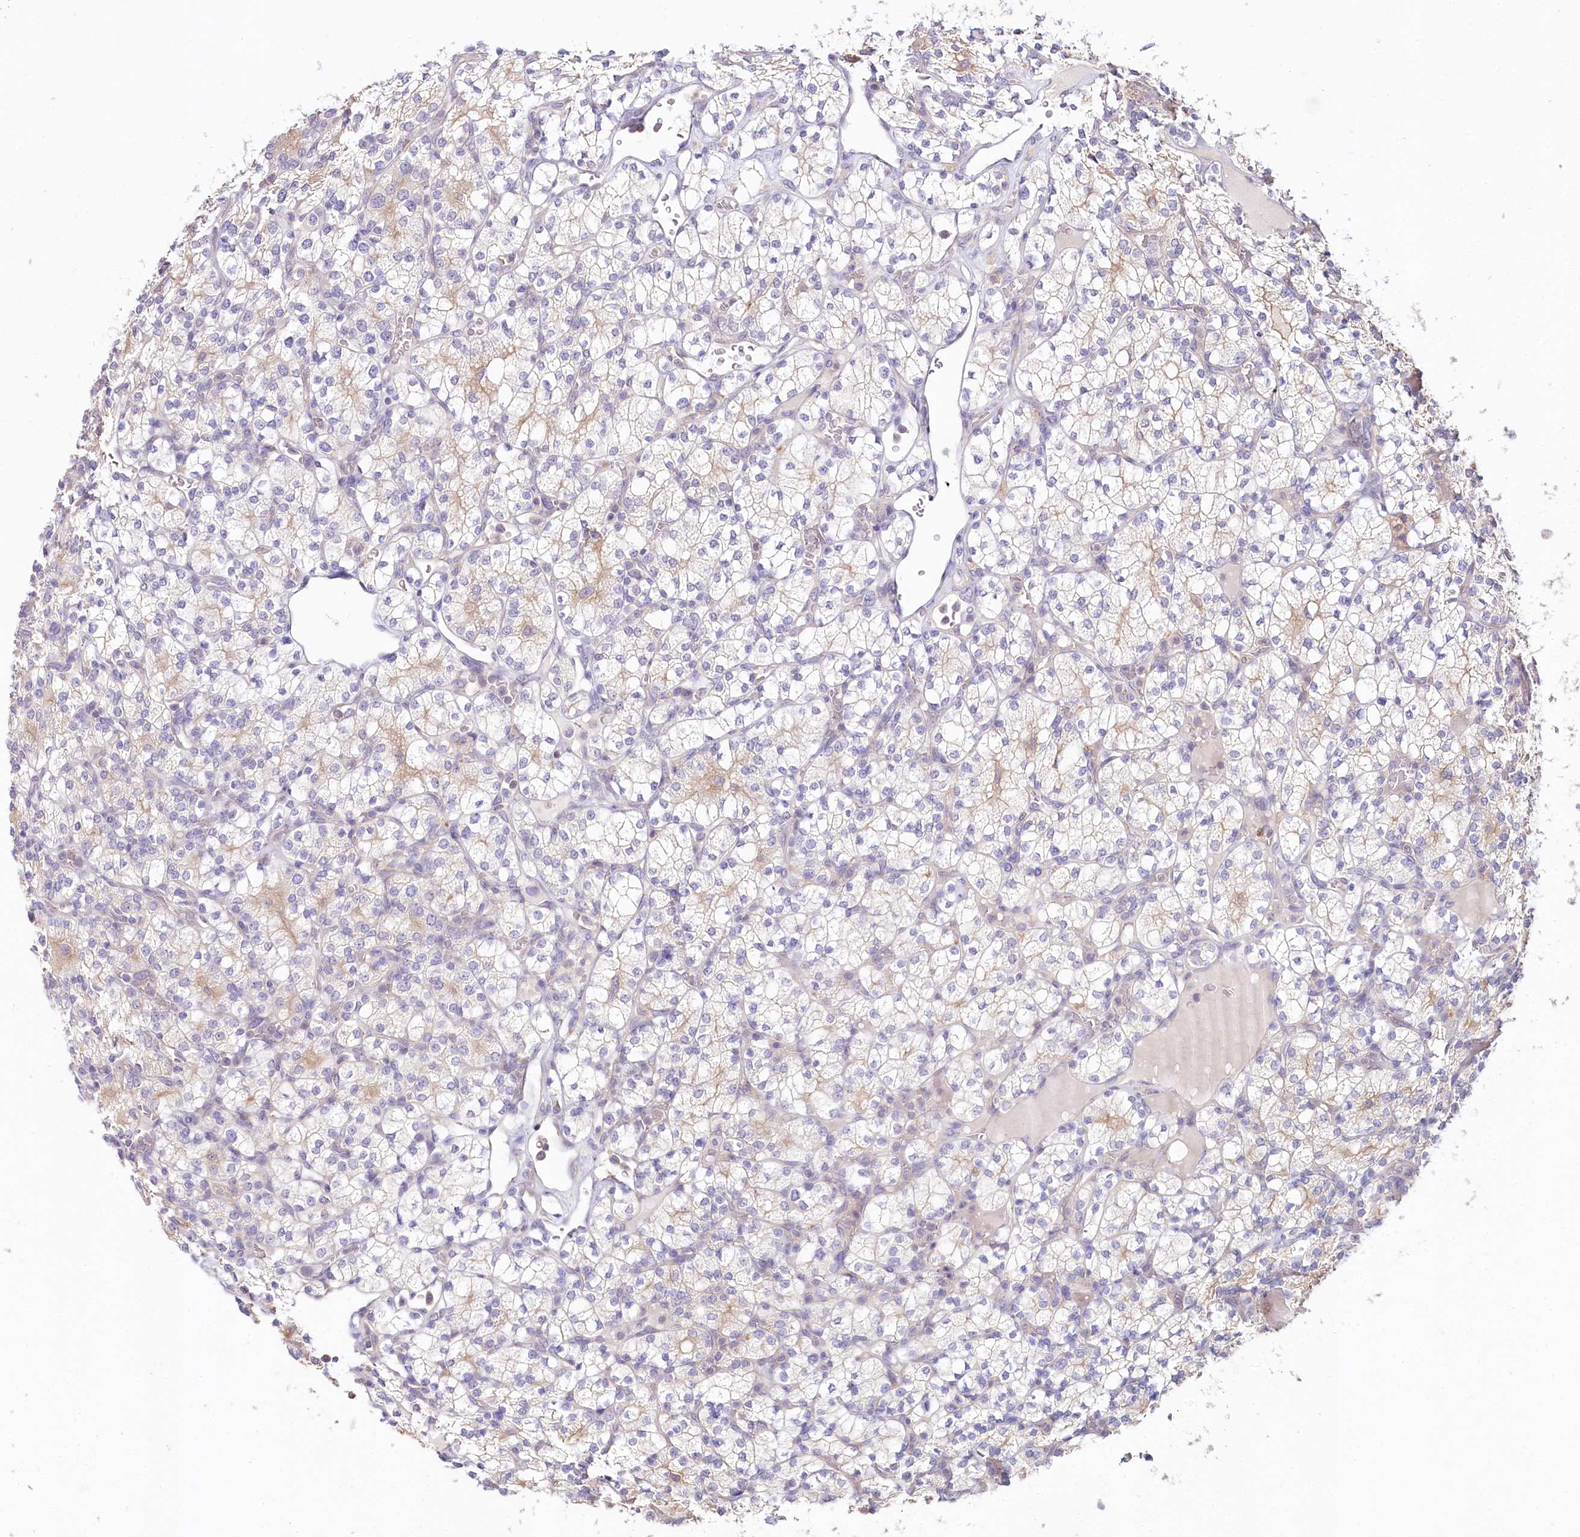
{"staining": {"intensity": "weak", "quantity": "<25%", "location": "cytoplasmic/membranous"}, "tissue": "renal cancer", "cell_type": "Tumor cells", "image_type": "cancer", "snomed": [{"axis": "morphology", "description": "Adenocarcinoma, NOS"}, {"axis": "topography", "description": "Kidney"}], "caption": "Protein analysis of renal cancer displays no significant positivity in tumor cells.", "gene": "DAPK1", "patient": {"sex": "male", "age": 77}}